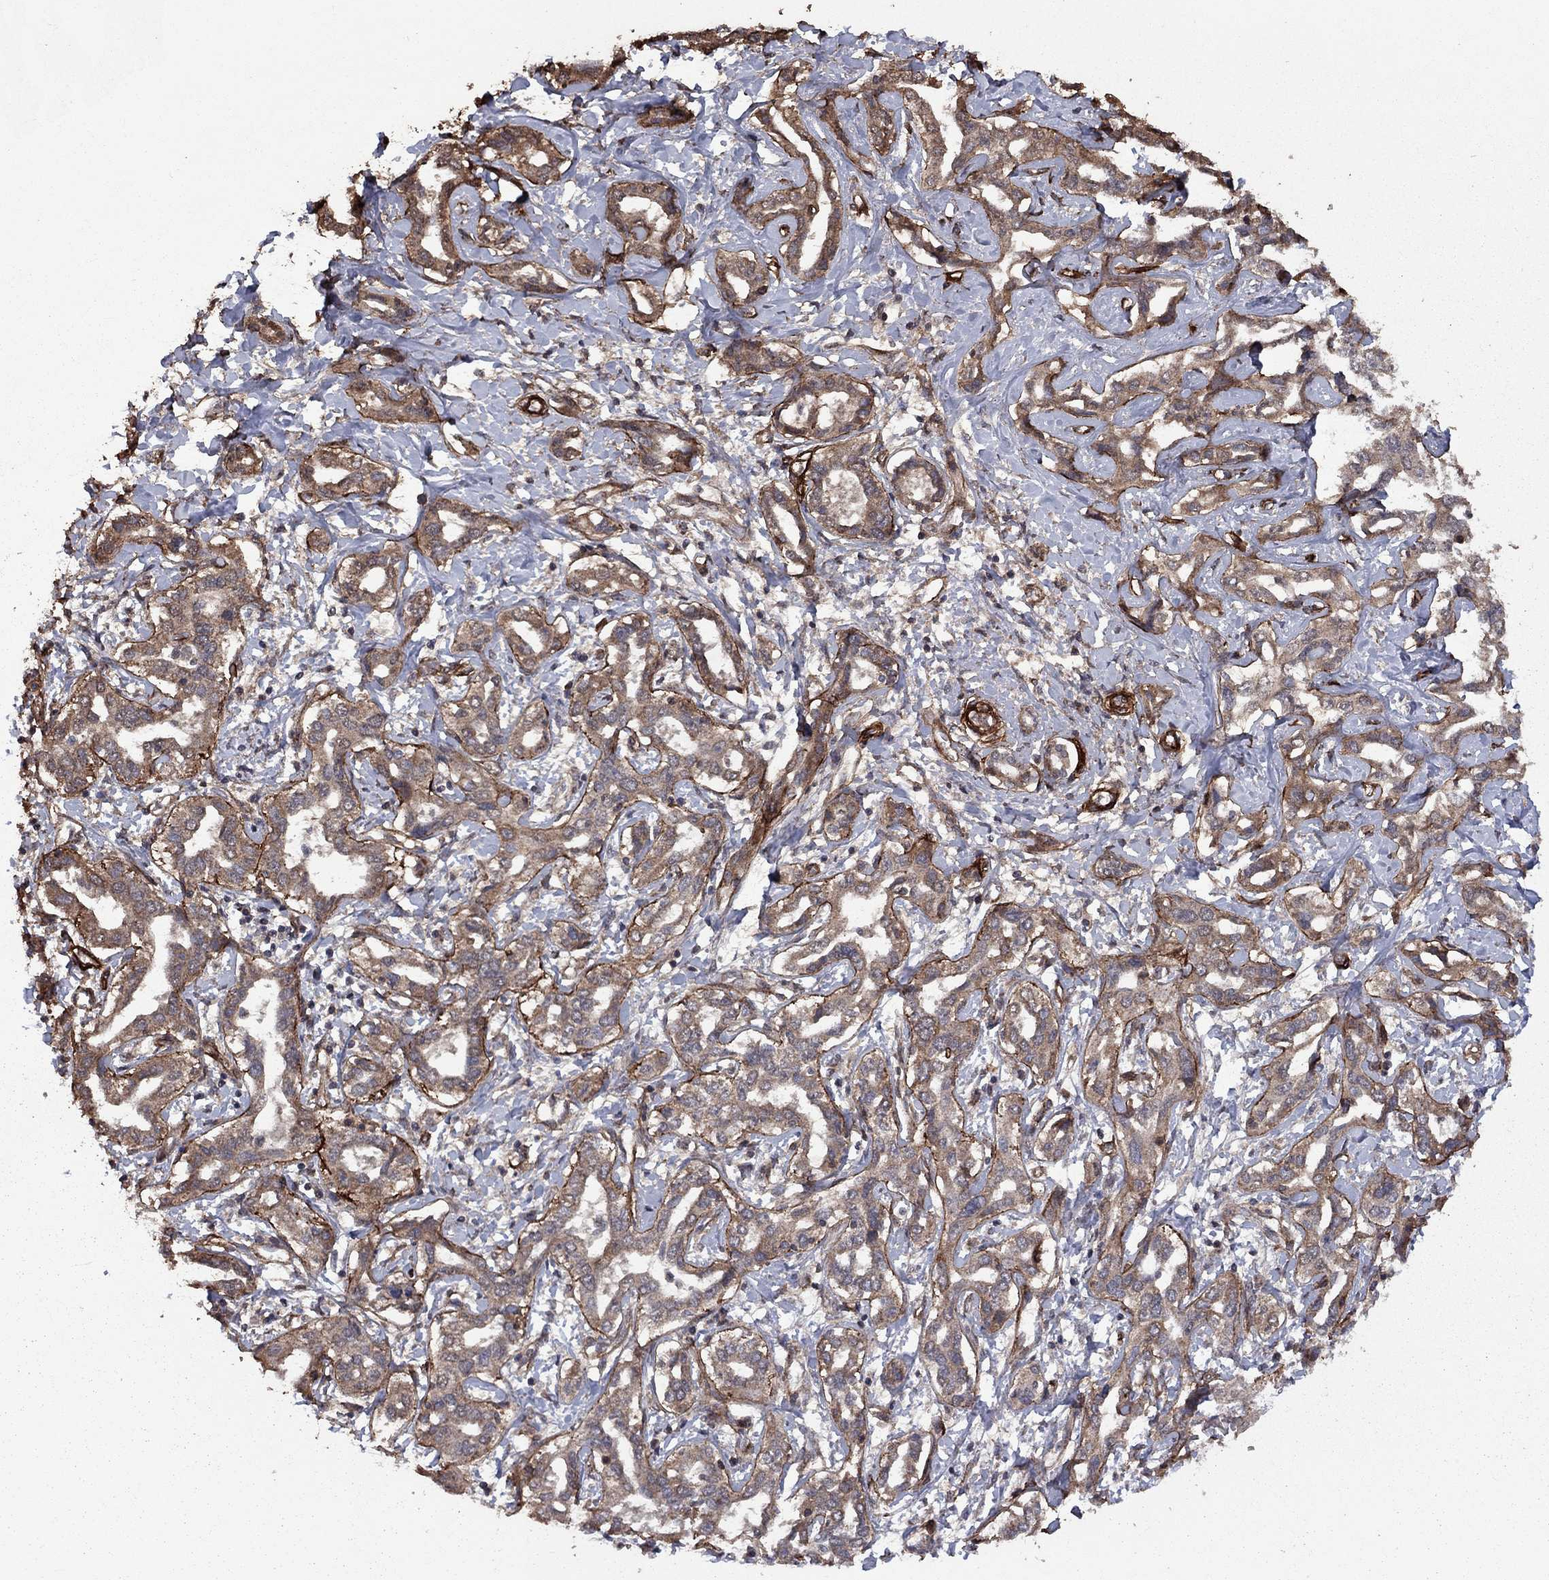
{"staining": {"intensity": "moderate", "quantity": ">75%", "location": "cytoplasmic/membranous"}, "tissue": "liver cancer", "cell_type": "Tumor cells", "image_type": "cancer", "snomed": [{"axis": "morphology", "description": "Cholangiocarcinoma"}, {"axis": "topography", "description": "Liver"}], "caption": "This is a photomicrograph of immunohistochemistry (IHC) staining of liver cancer, which shows moderate positivity in the cytoplasmic/membranous of tumor cells.", "gene": "COL18A1", "patient": {"sex": "male", "age": 59}}